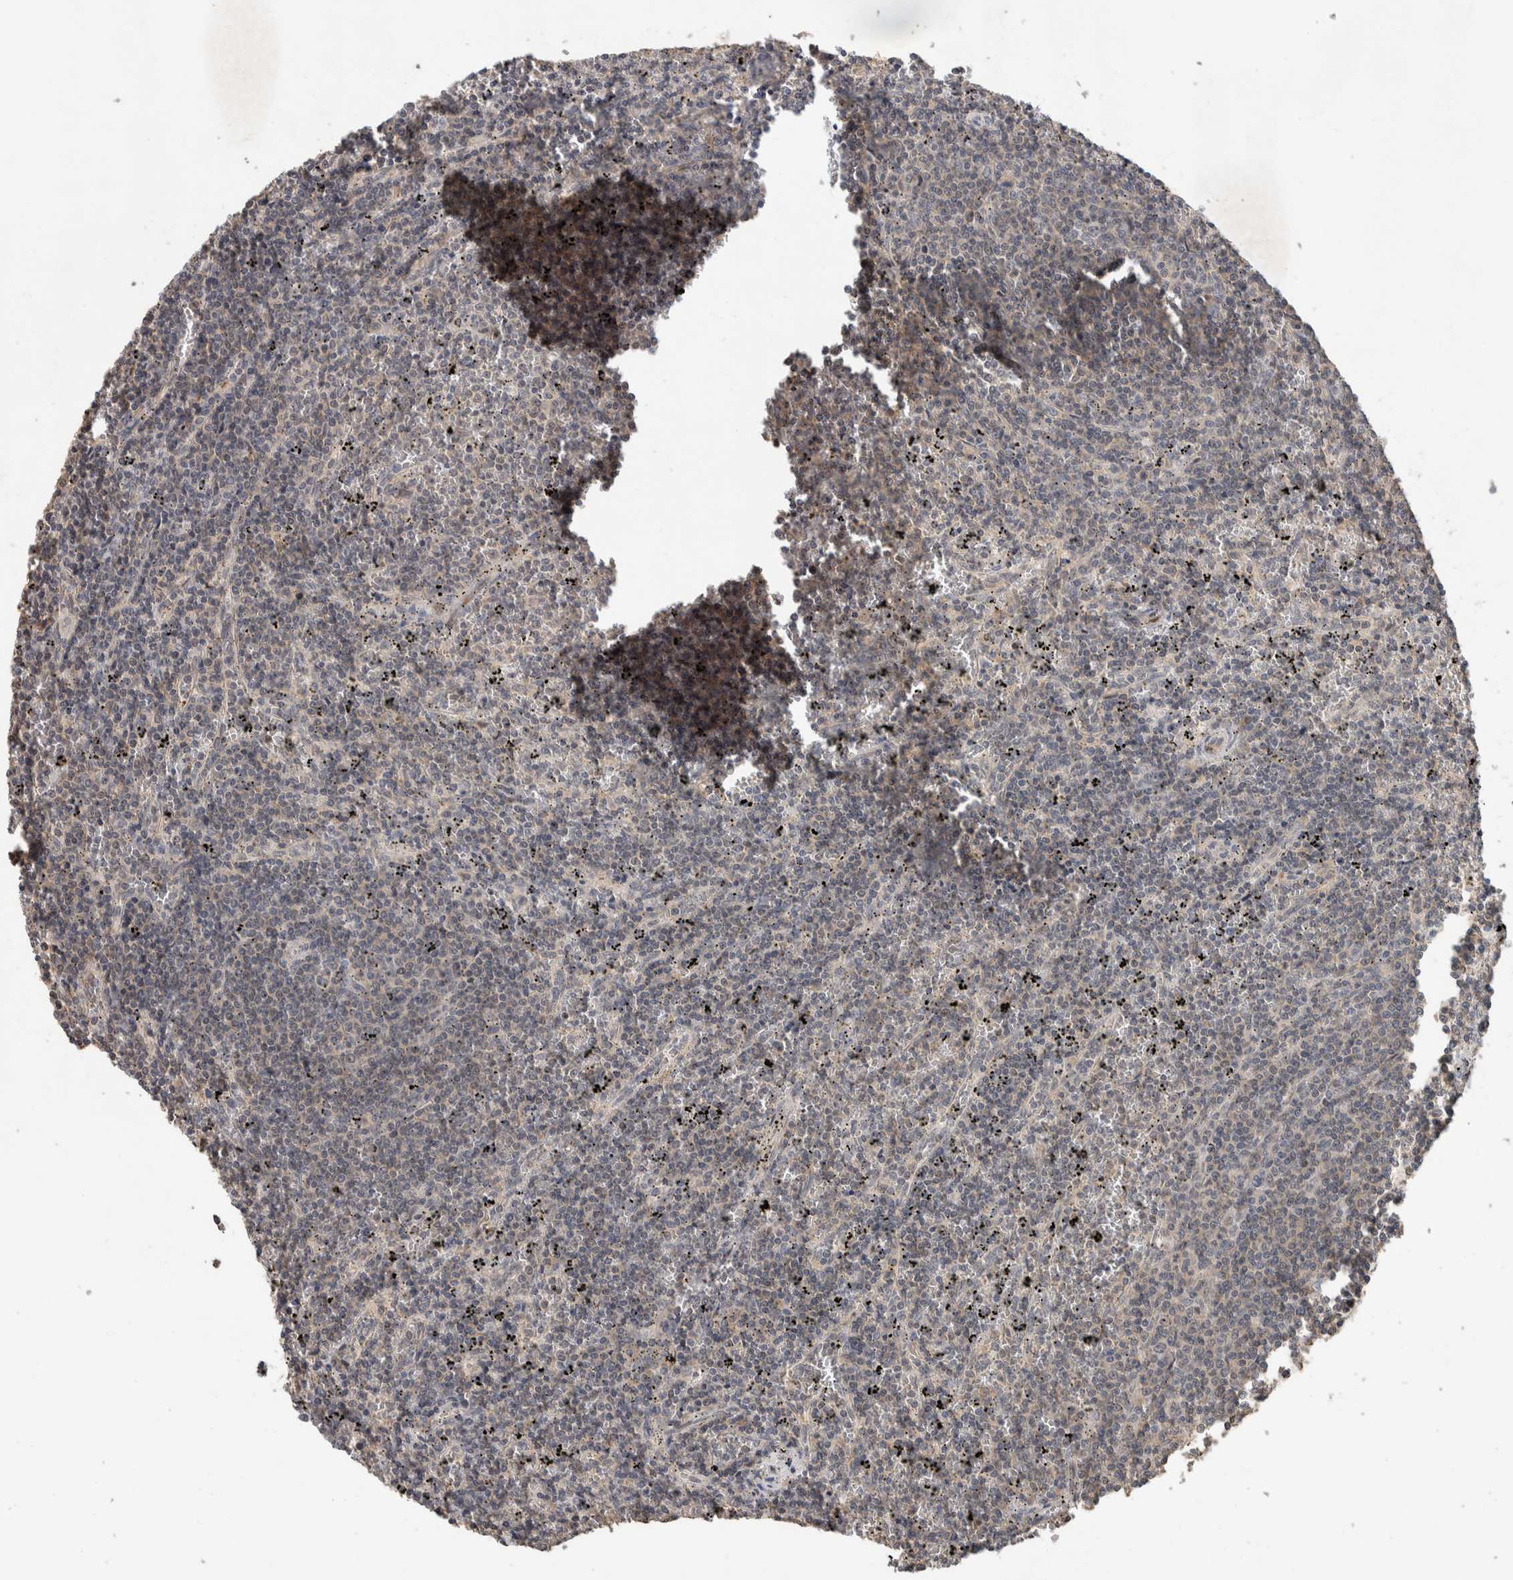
{"staining": {"intensity": "negative", "quantity": "none", "location": "none"}, "tissue": "lymphoma", "cell_type": "Tumor cells", "image_type": "cancer", "snomed": [{"axis": "morphology", "description": "Malignant lymphoma, non-Hodgkin's type, Low grade"}, {"axis": "topography", "description": "Spleen"}], "caption": "An immunohistochemistry image of malignant lymphoma, non-Hodgkin's type (low-grade) is shown. There is no staining in tumor cells of malignant lymphoma, non-Hodgkin's type (low-grade).", "gene": "CYSRT1", "patient": {"sex": "female", "age": 50}}